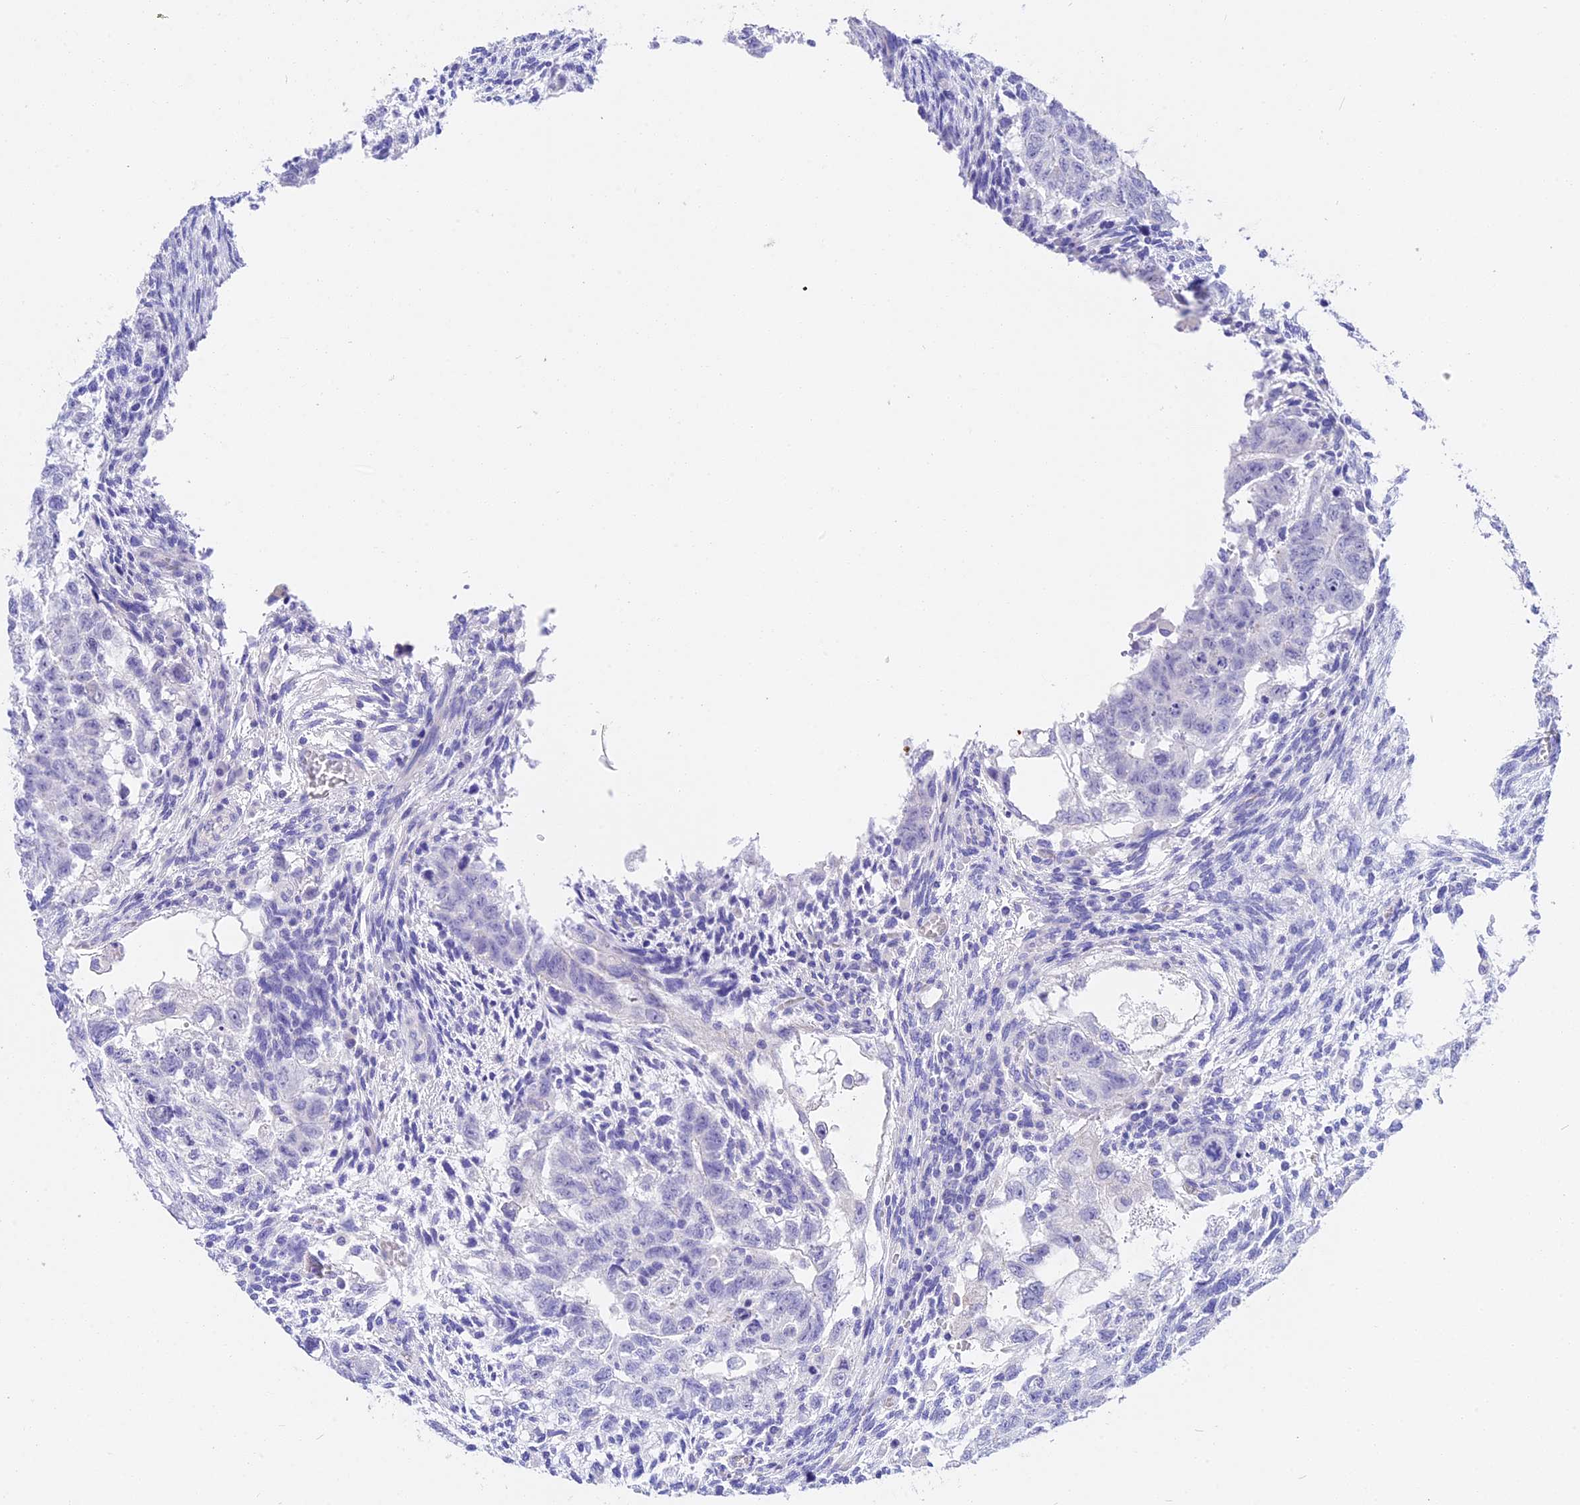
{"staining": {"intensity": "negative", "quantity": "none", "location": "none"}, "tissue": "testis cancer", "cell_type": "Tumor cells", "image_type": "cancer", "snomed": [{"axis": "morphology", "description": "Carcinoma, Embryonal, NOS"}, {"axis": "topography", "description": "Testis"}], "caption": "Testis cancer (embryonal carcinoma) was stained to show a protein in brown. There is no significant expression in tumor cells.", "gene": "TNNC2", "patient": {"sex": "male", "age": 37}}